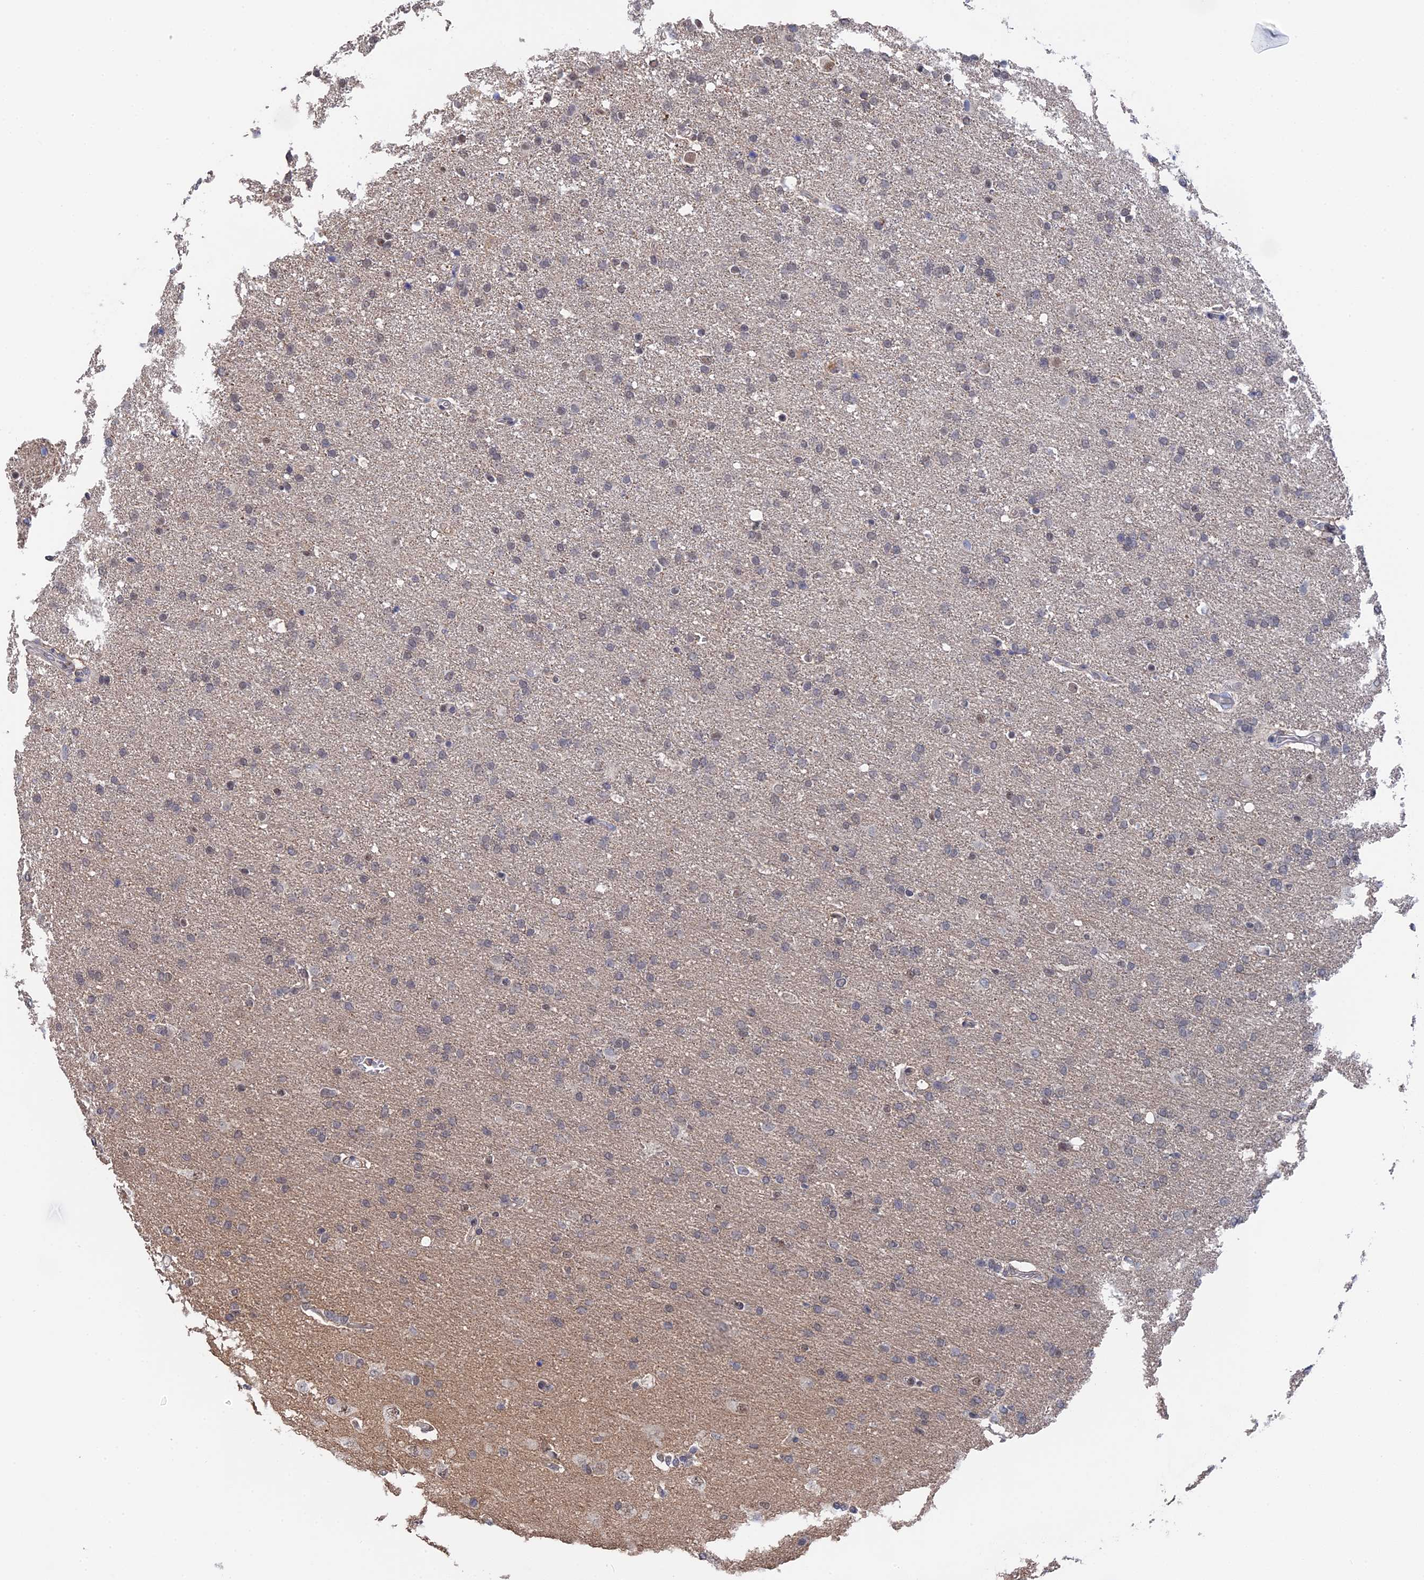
{"staining": {"intensity": "weak", "quantity": "<25%", "location": "cytoplasmic/membranous"}, "tissue": "glioma", "cell_type": "Tumor cells", "image_type": "cancer", "snomed": [{"axis": "morphology", "description": "Glioma, malignant, High grade"}, {"axis": "topography", "description": "Brain"}], "caption": "Glioma was stained to show a protein in brown. There is no significant positivity in tumor cells. (Brightfield microscopy of DAB immunohistochemistry at high magnification).", "gene": "TSSC4", "patient": {"sex": "male", "age": 72}}